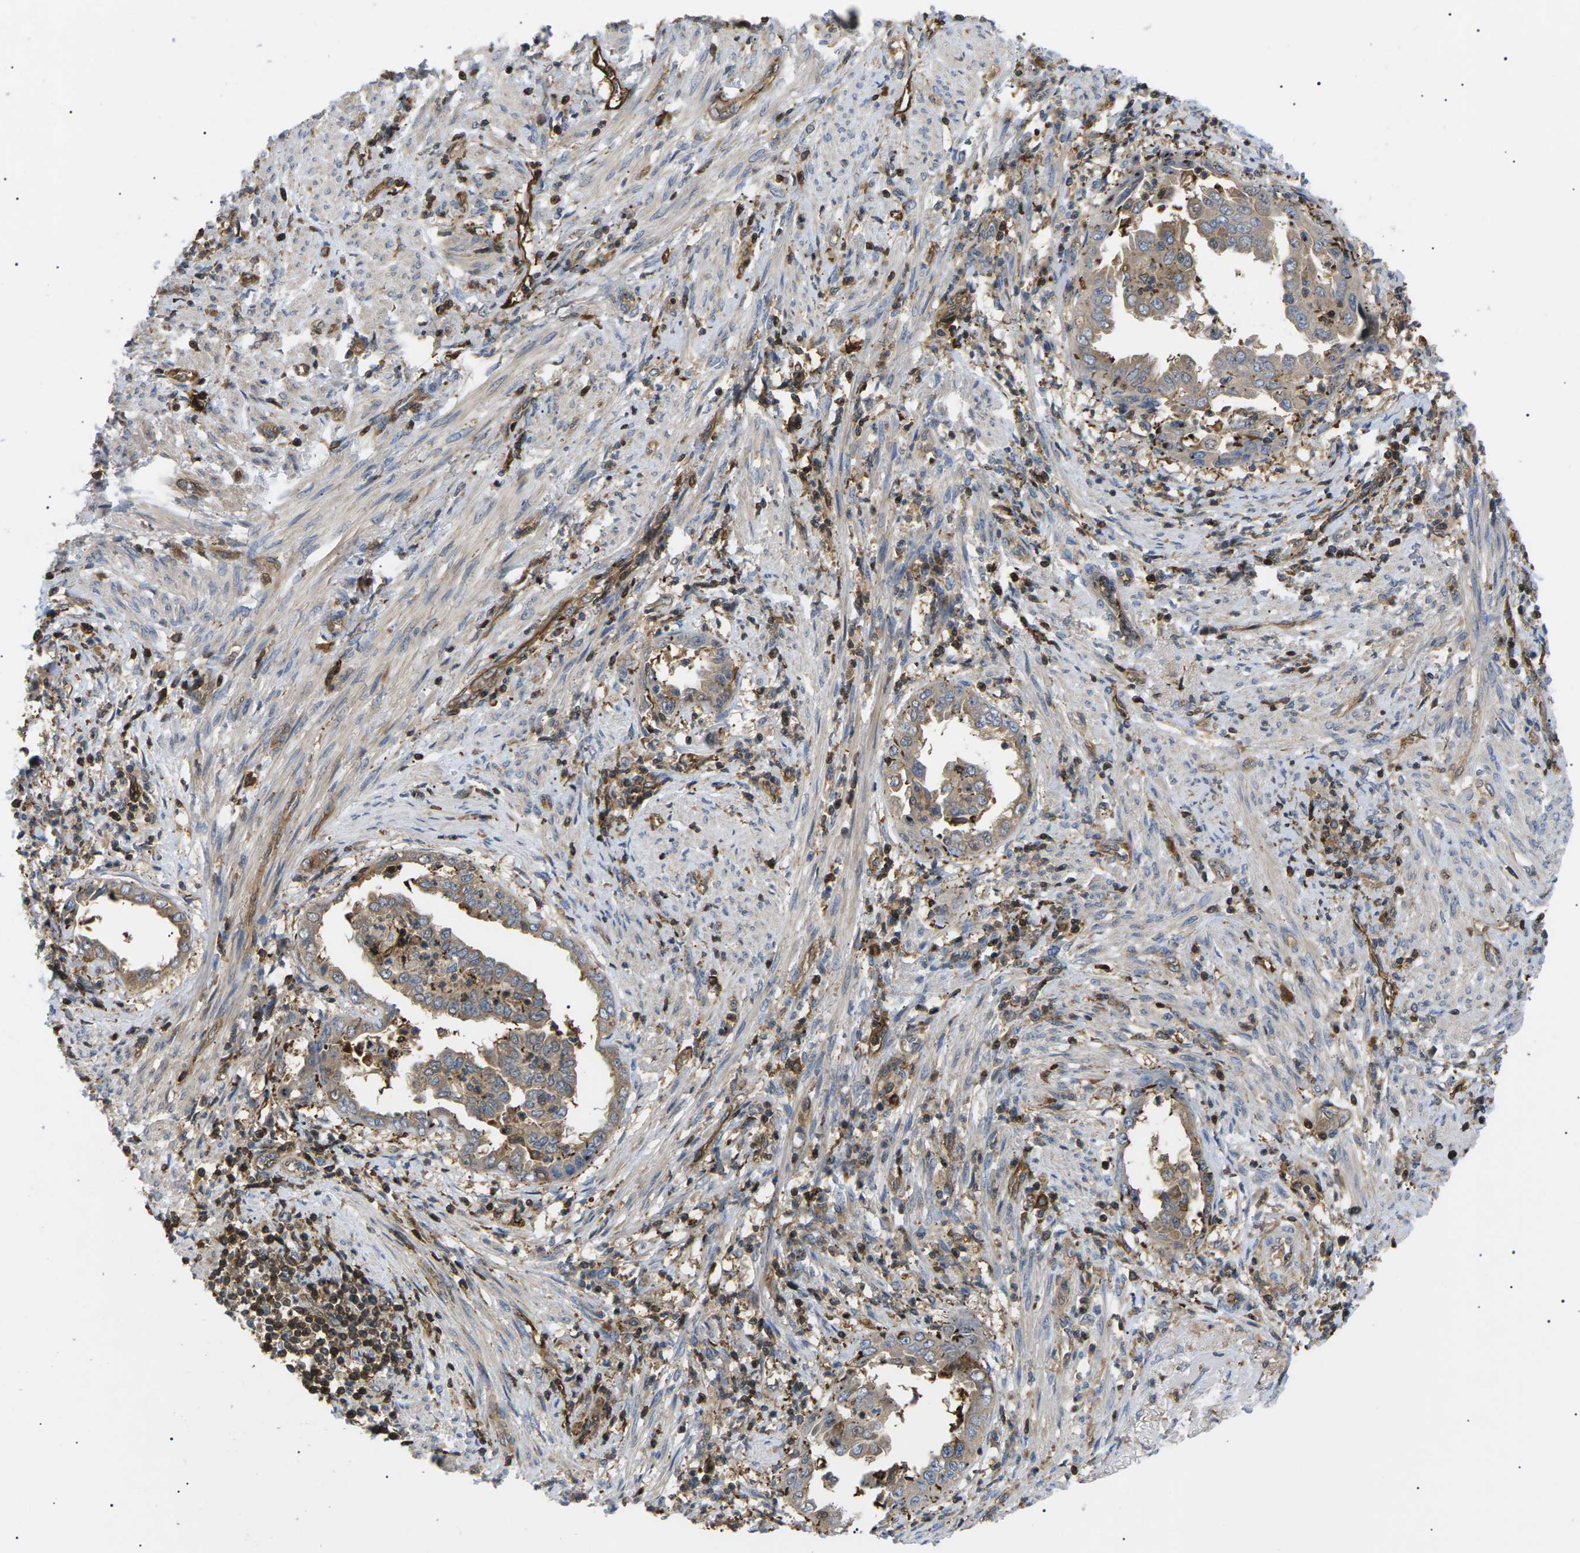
{"staining": {"intensity": "weak", "quantity": ">75%", "location": "cytoplasmic/membranous"}, "tissue": "endometrial cancer", "cell_type": "Tumor cells", "image_type": "cancer", "snomed": [{"axis": "morphology", "description": "Adenocarcinoma, NOS"}, {"axis": "topography", "description": "Endometrium"}], "caption": "The micrograph shows immunohistochemical staining of endometrial cancer. There is weak cytoplasmic/membranous expression is present in about >75% of tumor cells.", "gene": "TMTC4", "patient": {"sex": "female", "age": 85}}